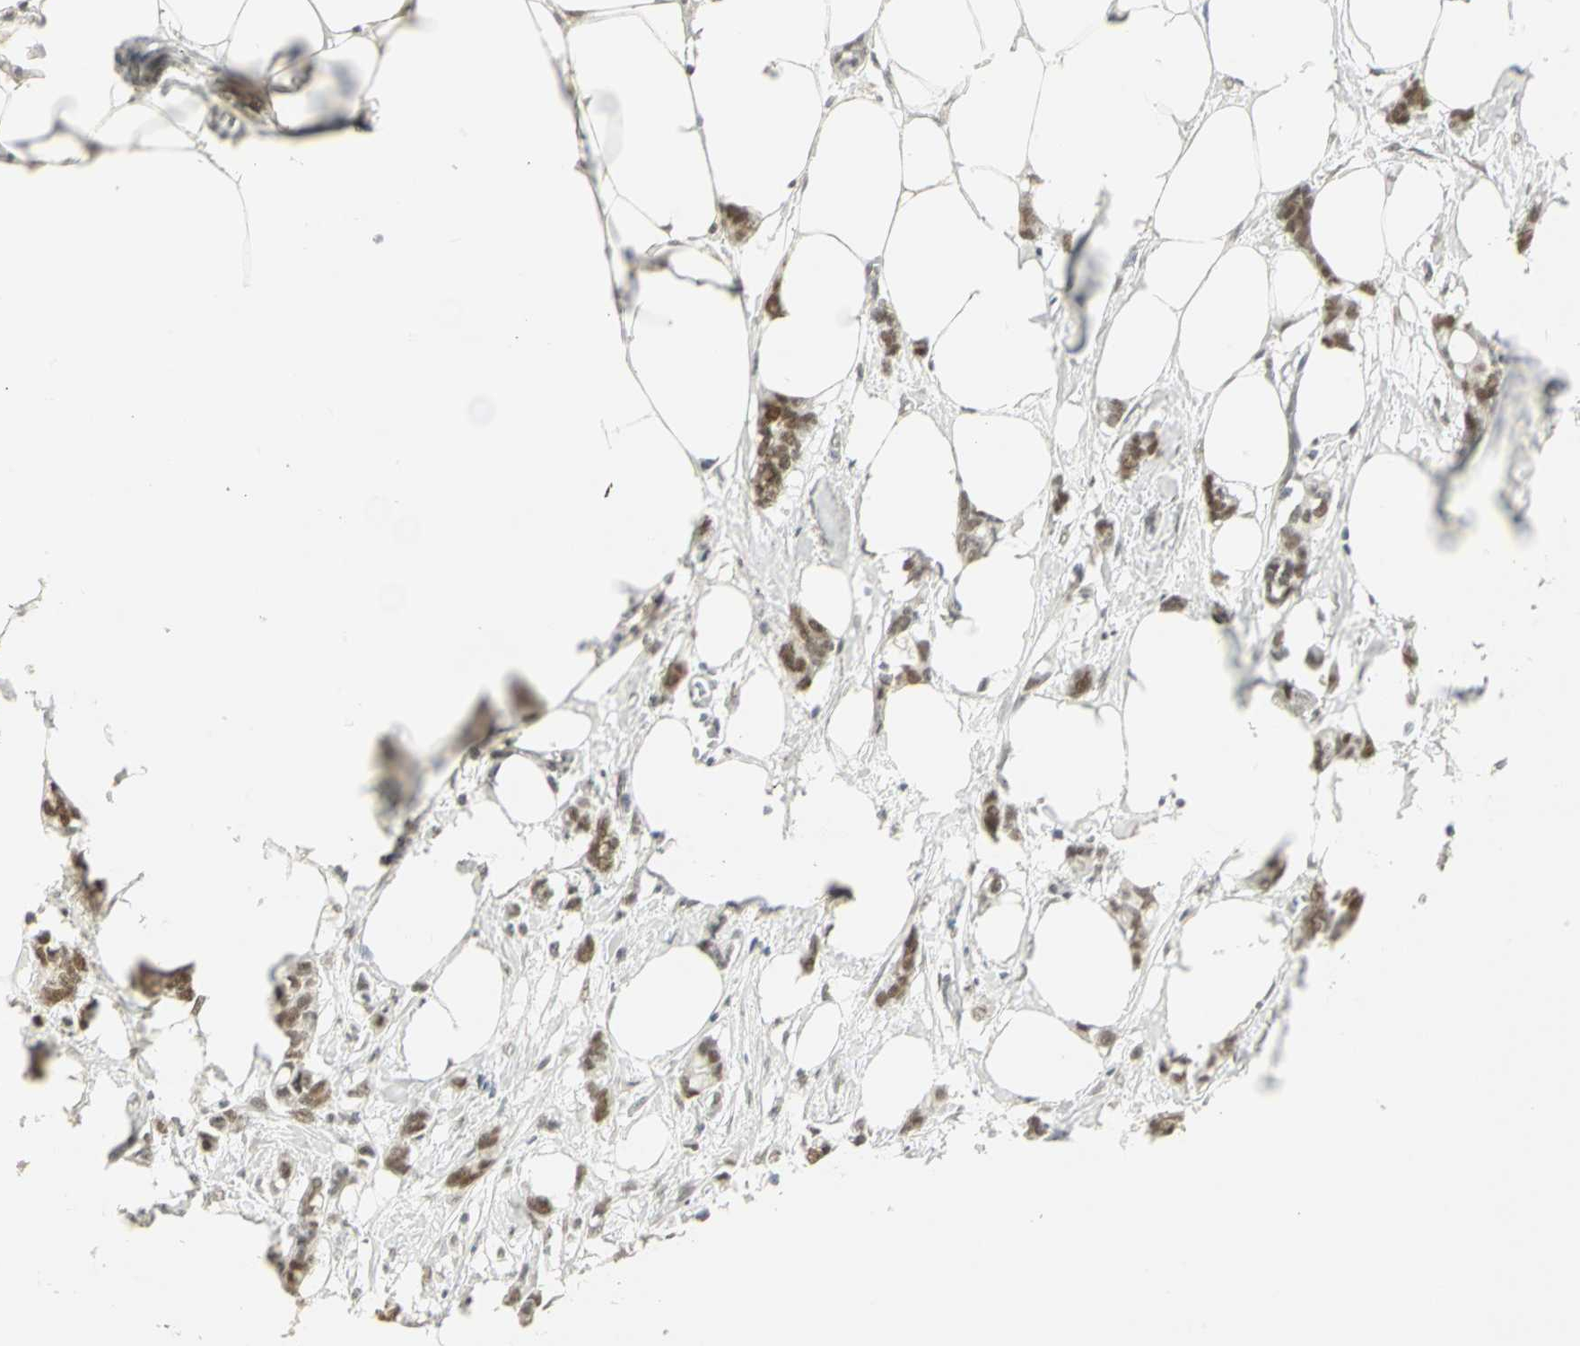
{"staining": {"intensity": "moderate", "quantity": ">75%", "location": "nuclear"}, "tissue": "breast cancer", "cell_type": "Tumor cells", "image_type": "cancer", "snomed": [{"axis": "morphology", "description": "Duct carcinoma"}, {"axis": "topography", "description": "Breast"}], "caption": "Immunohistochemical staining of human breast cancer (invasive ductal carcinoma) reveals moderate nuclear protein positivity in about >75% of tumor cells. The protein is stained brown, and the nuclei are stained in blue (DAB (3,3'-diaminobenzidine) IHC with brightfield microscopy, high magnification).", "gene": "CBX3", "patient": {"sex": "female", "age": 84}}